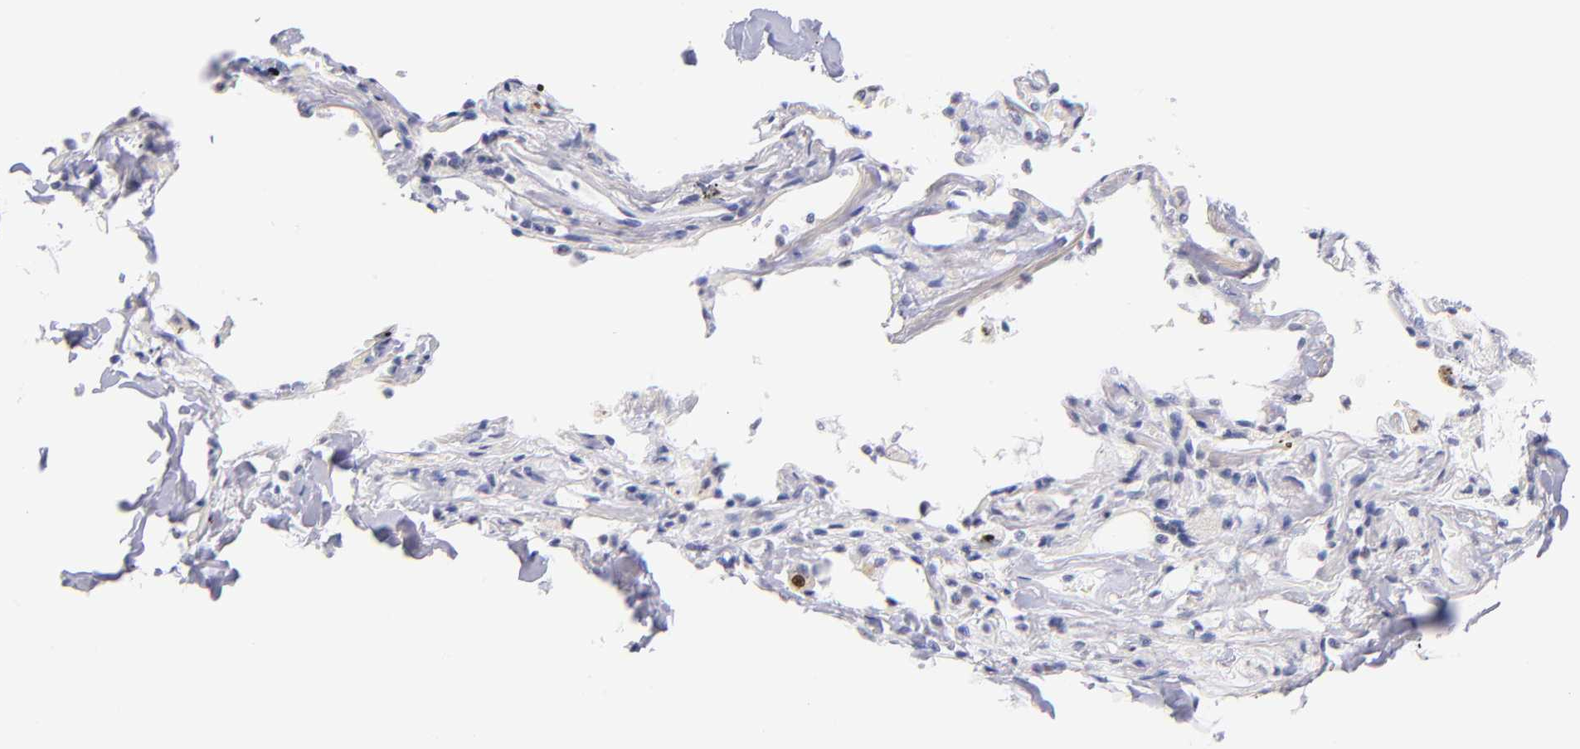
{"staining": {"intensity": "negative", "quantity": "none", "location": "none"}, "tissue": "adipose tissue", "cell_type": "Adipocytes", "image_type": "normal", "snomed": [{"axis": "morphology", "description": "Normal tissue, NOS"}, {"axis": "topography", "description": "Cartilage tissue"}, {"axis": "topography", "description": "Lung"}], "caption": "The image shows no significant positivity in adipocytes of adipose tissue.", "gene": "SNRPB", "patient": {"sex": "male", "age": 65}}